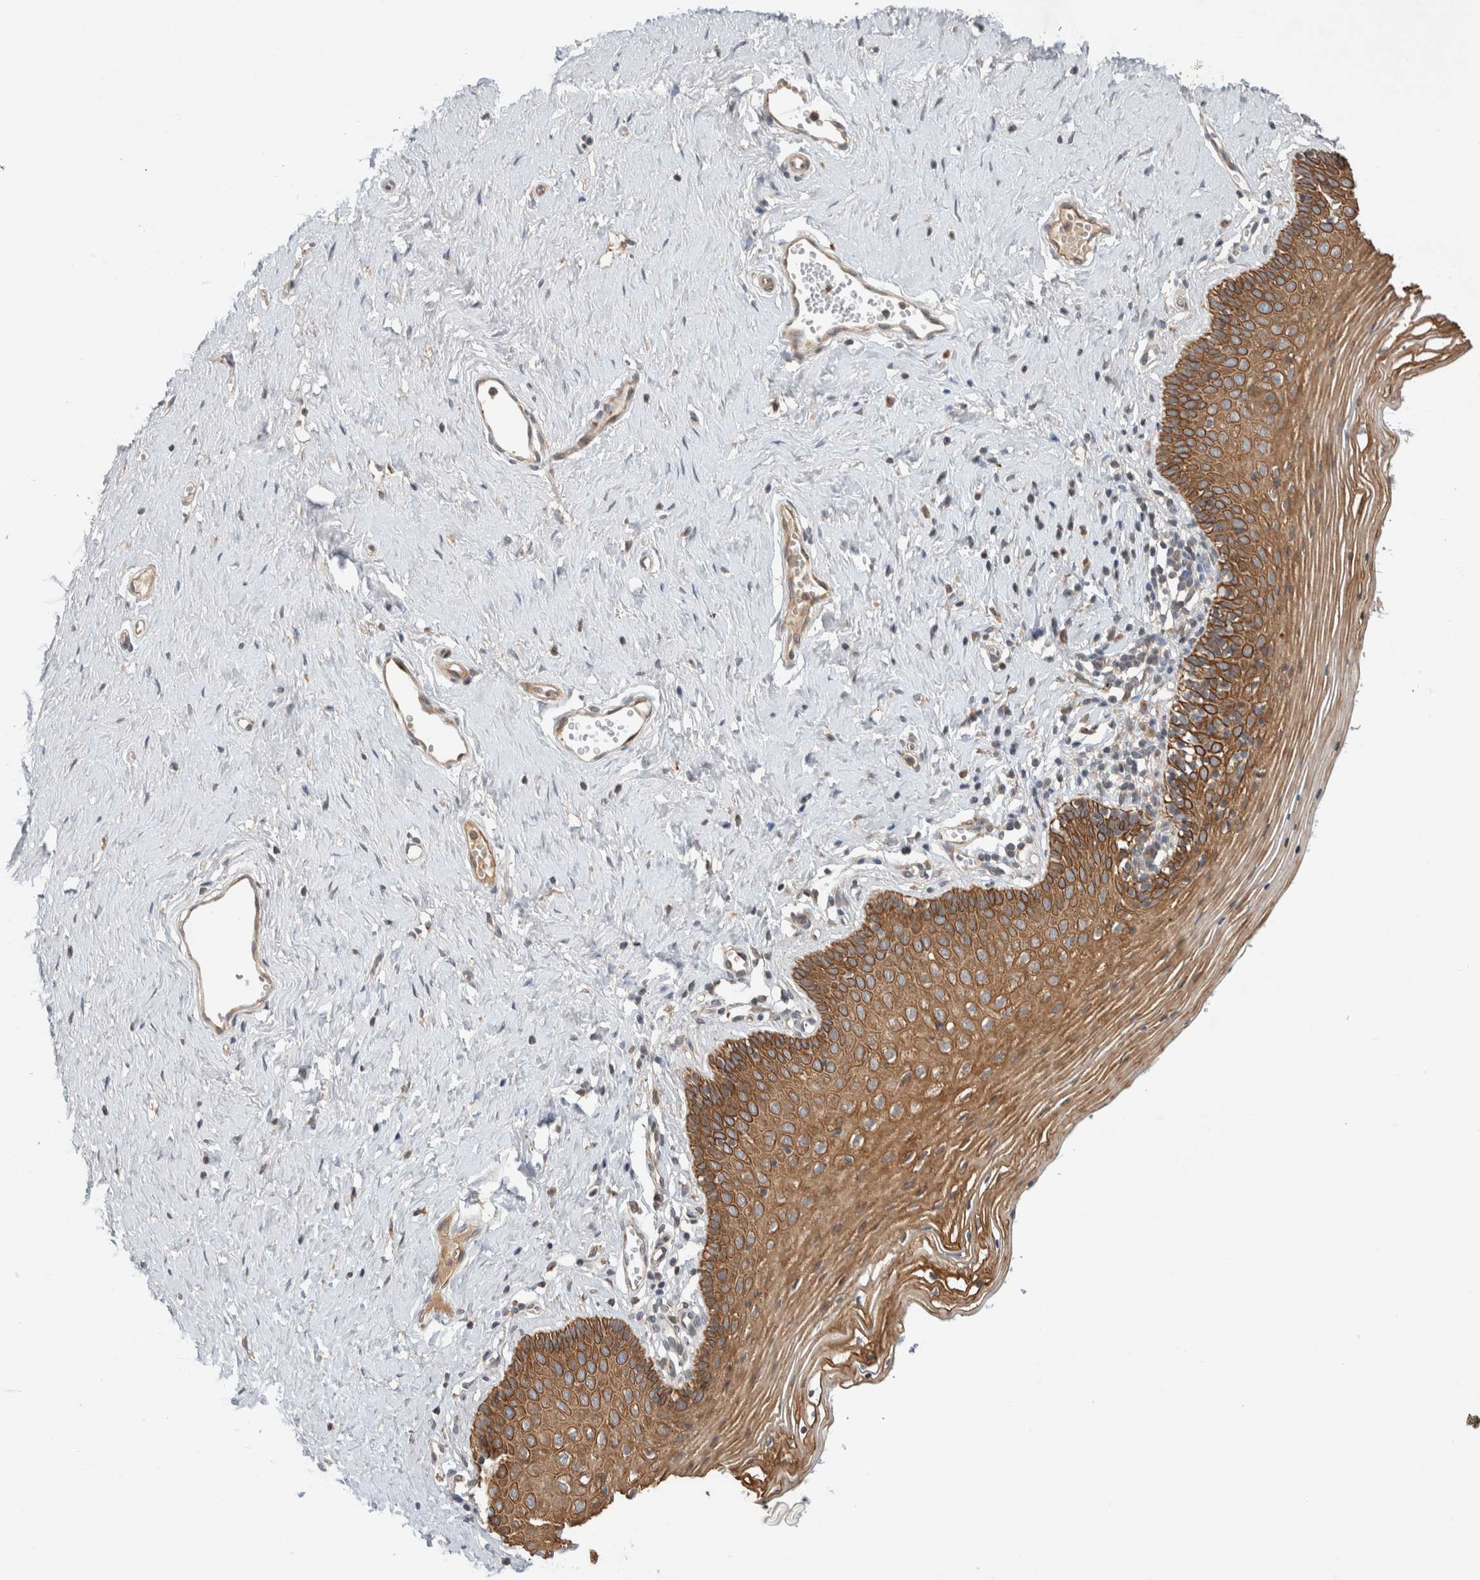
{"staining": {"intensity": "strong", "quantity": ">75%", "location": "cytoplasmic/membranous"}, "tissue": "vagina", "cell_type": "Squamous epithelial cells", "image_type": "normal", "snomed": [{"axis": "morphology", "description": "Normal tissue, NOS"}, {"axis": "topography", "description": "Vagina"}], "caption": "Vagina stained with a protein marker reveals strong staining in squamous epithelial cells.", "gene": "ARMC9", "patient": {"sex": "female", "age": 32}}